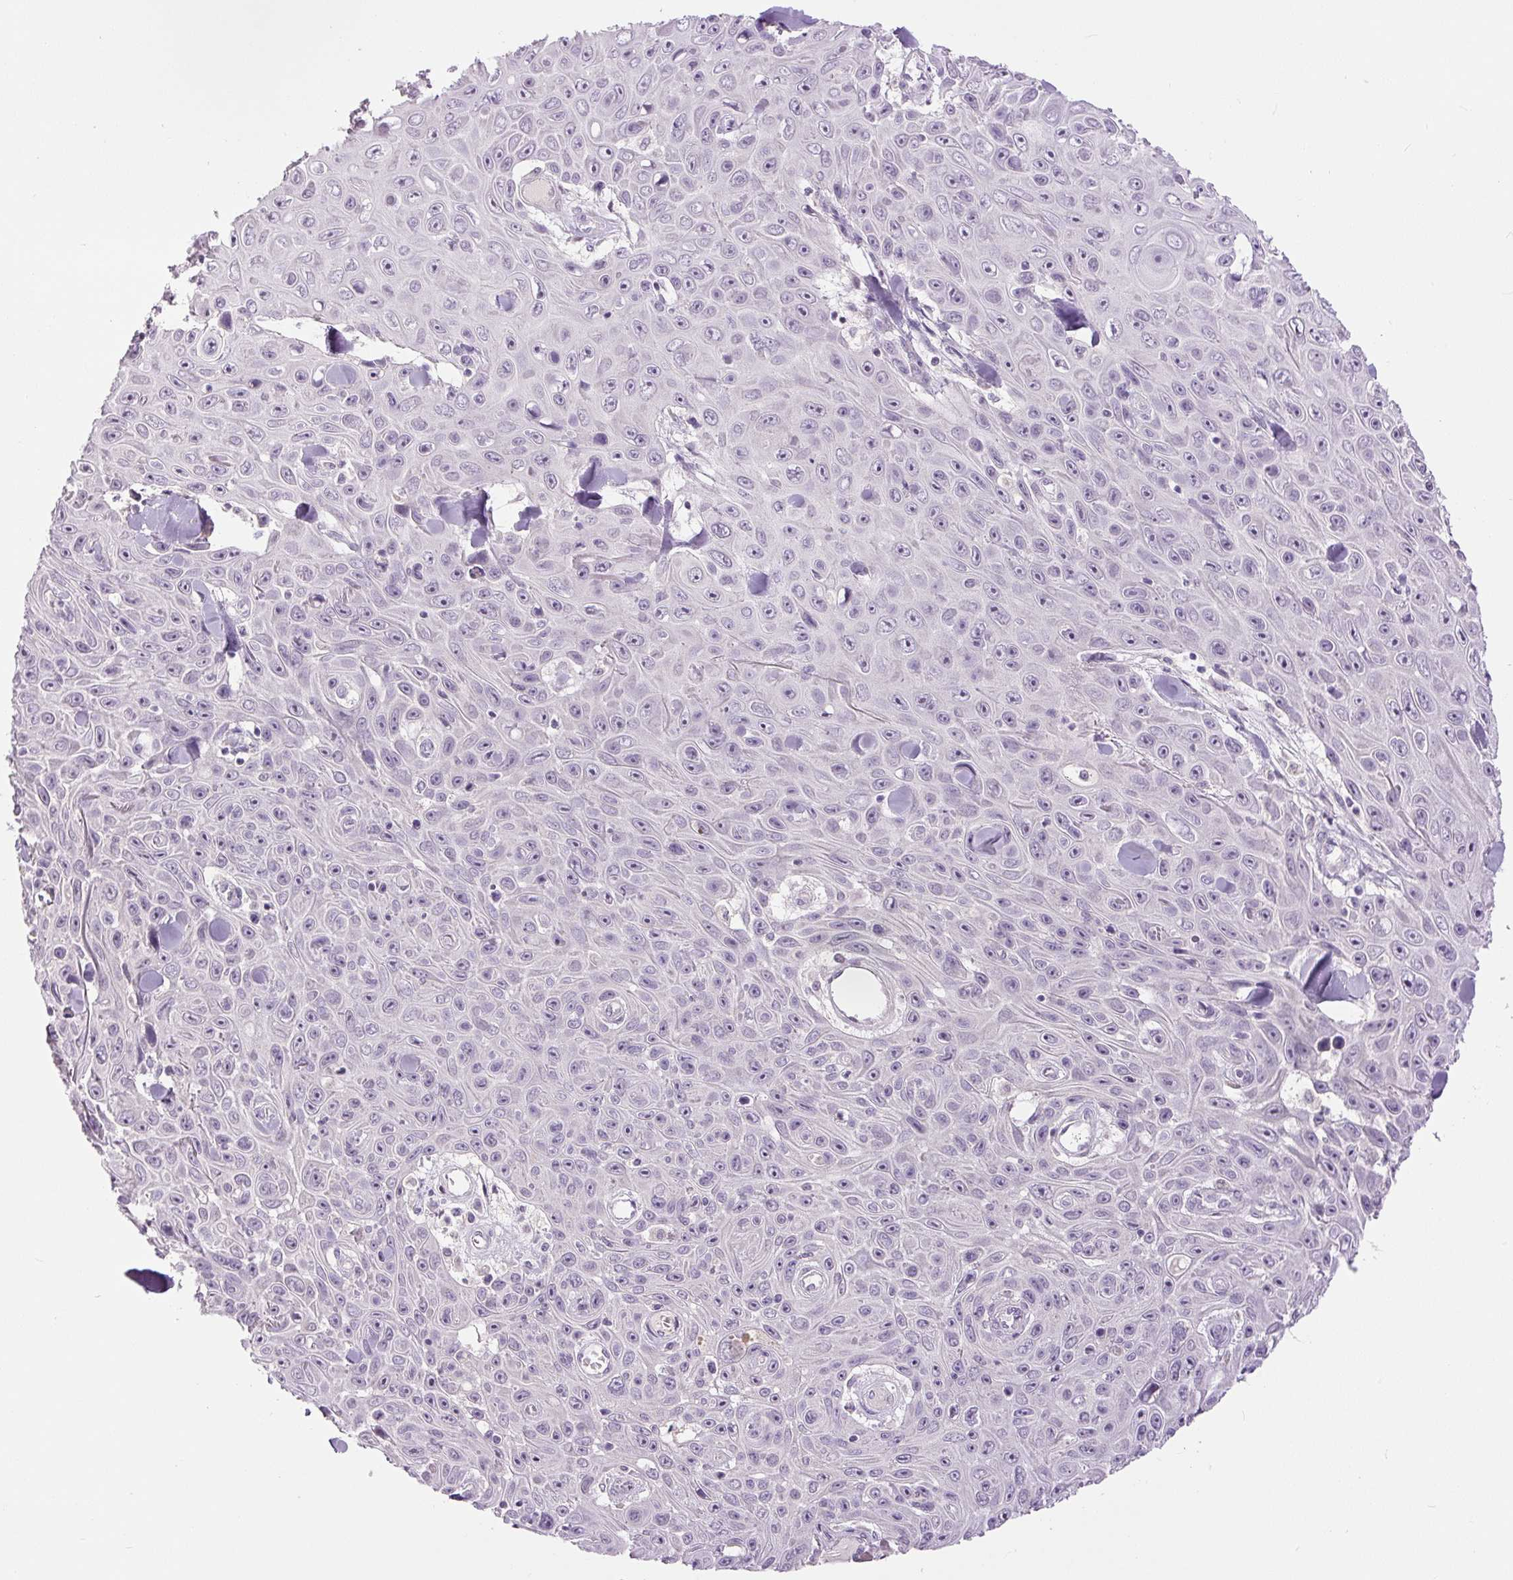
{"staining": {"intensity": "negative", "quantity": "none", "location": "none"}, "tissue": "skin cancer", "cell_type": "Tumor cells", "image_type": "cancer", "snomed": [{"axis": "morphology", "description": "Squamous cell carcinoma, NOS"}, {"axis": "topography", "description": "Skin"}], "caption": "The image exhibits no significant expression in tumor cells of squamous cell carcinoma (skin).", "gene": "FABP7", "patient": {"sex": "male", "age": 82}}